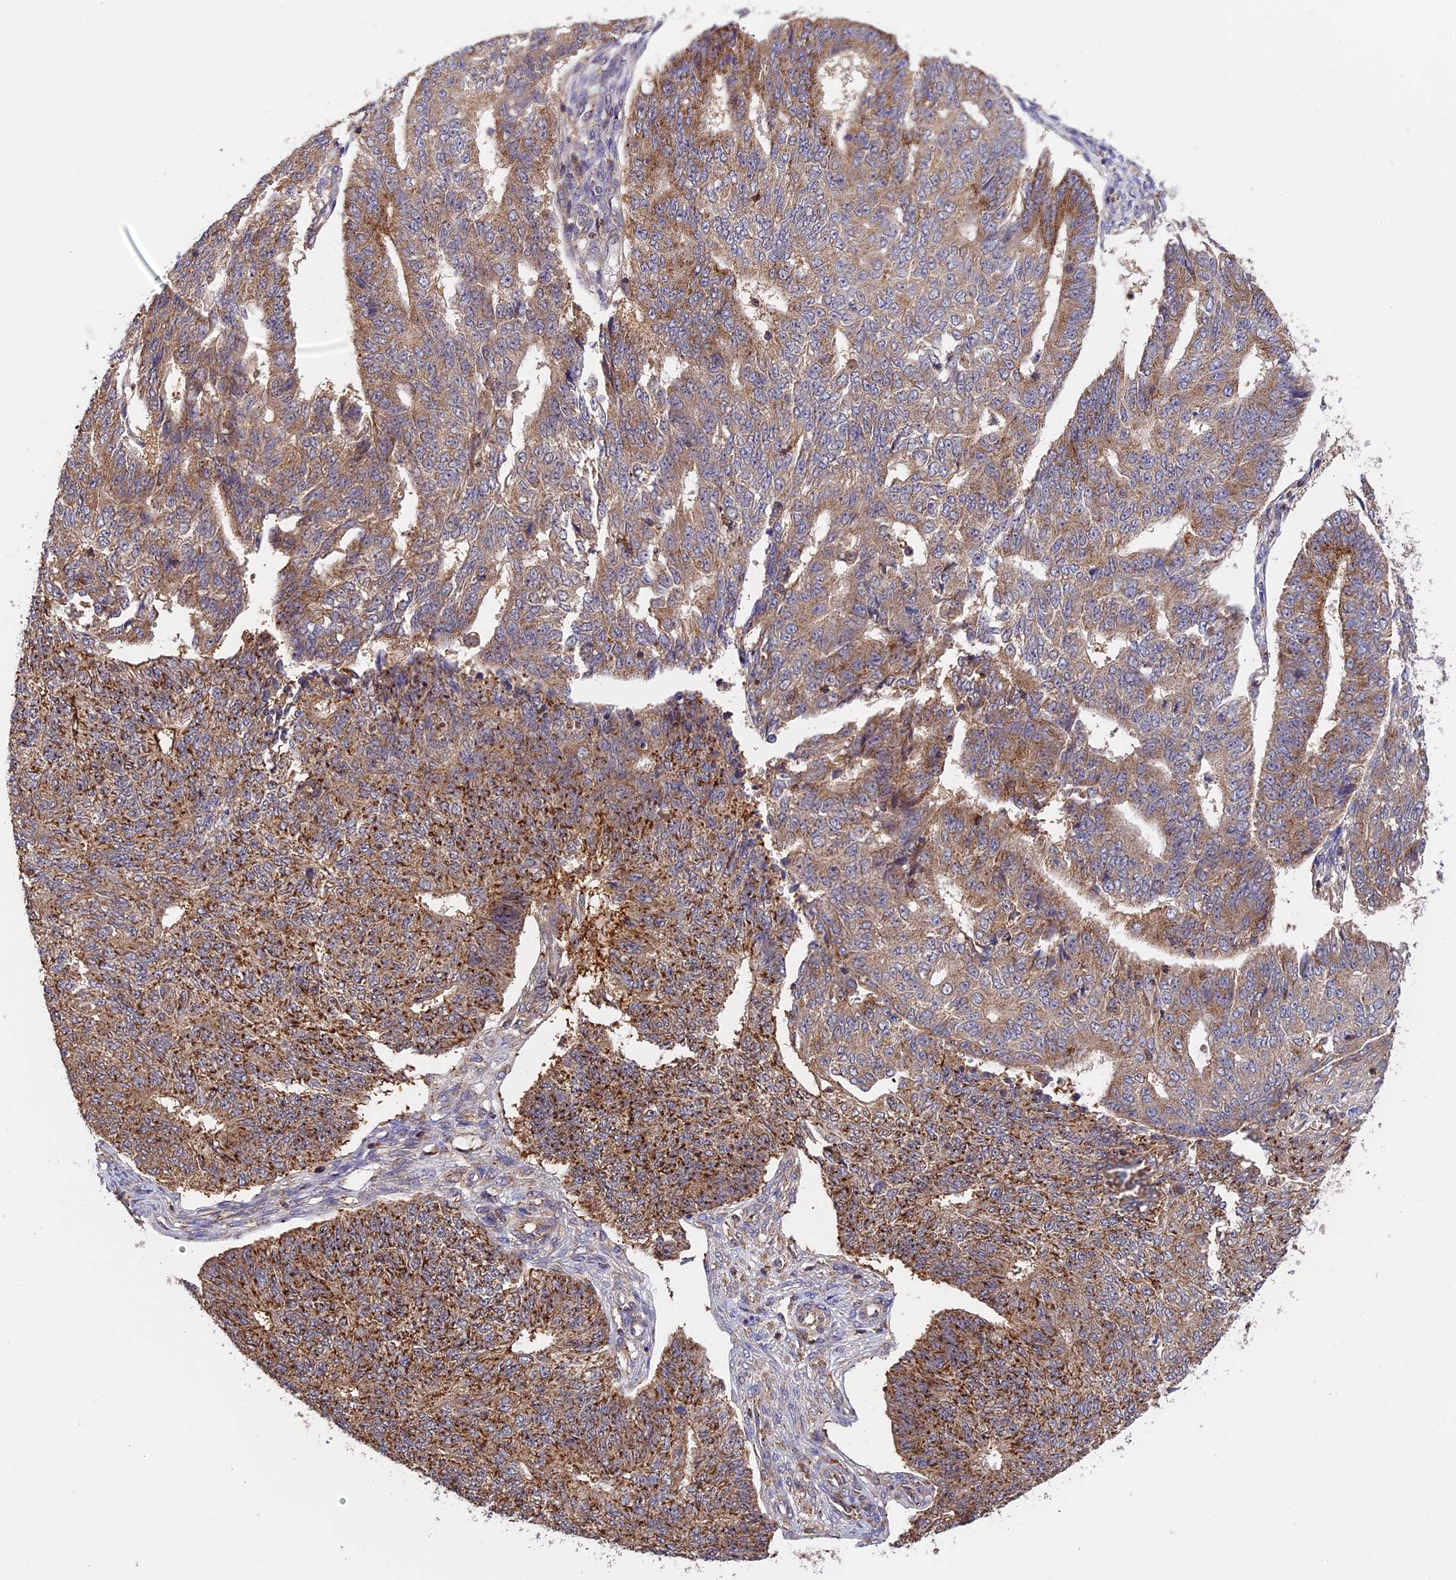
{"staining": {"intensity": "strong", "quantity": "25%-75%", "location": "cytoplasmic/membranous"}, "tissue": "endometrial cancer", "cell_type": "Tumor cells", "image_type": "cancer", "snomed": [{"axis": "morphology", "description": "Adenocarcinoma, NOS"}, {"axis": "topography", "description": "Endometrium"}], "caption": "Approximately 25%-75% of tumor cells in human endometrial adenocarcinoma show strong cytoplasmic/membranous protein expression as visualized by brown immunohistochemical staining.", "gene": "PEX3", "patient": {"sex": "female", "age": 32}}